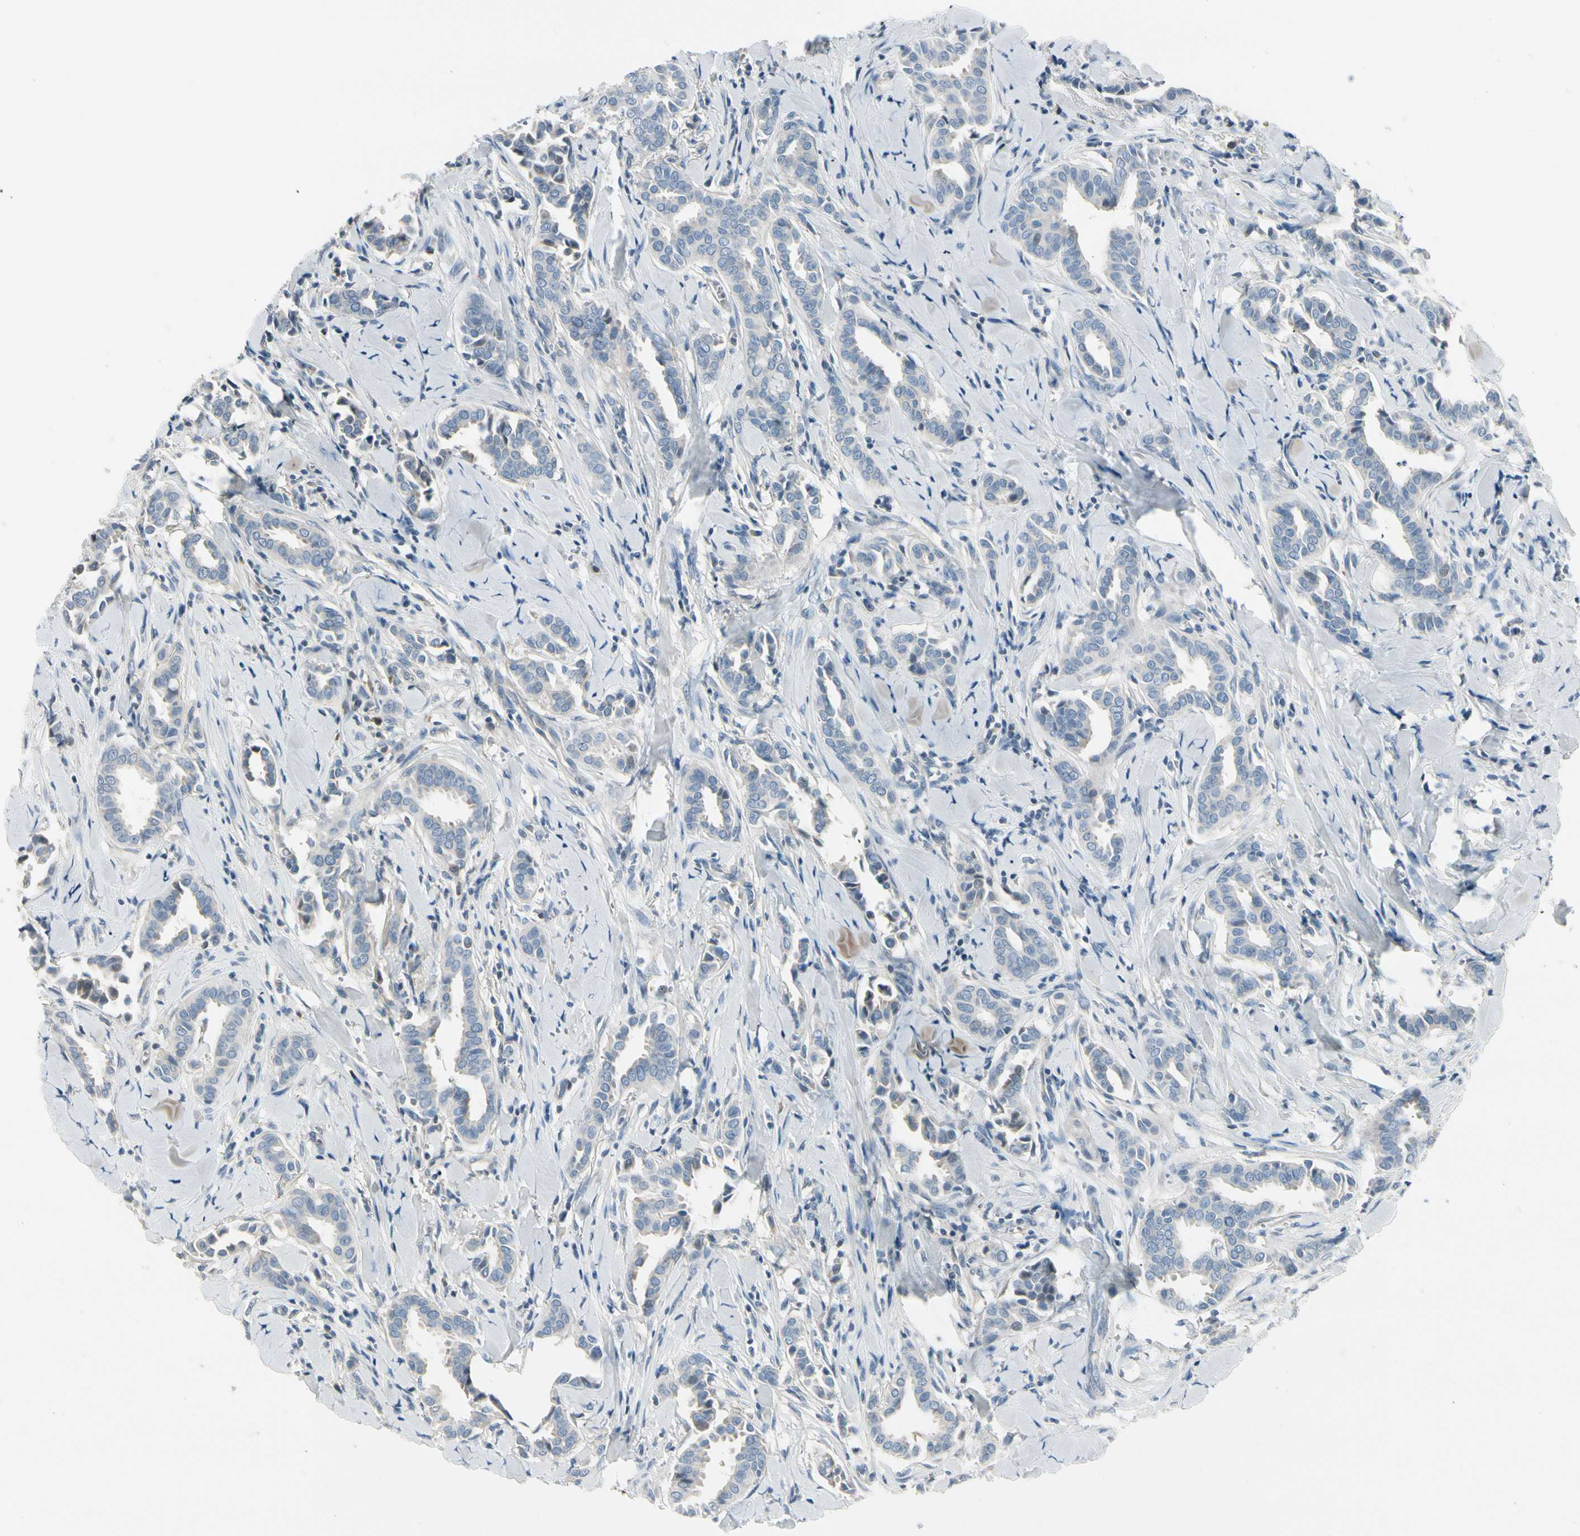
{"staining": {"intensity": "negative", "quantity": "none", "location": "none"}, "tissue": "head and neck cancer", "cell_type": "Tumor cells", "image_type": "cancer", "snomed": [{"axis": "morphology", "description": "Adenocarcinoma, NOS"}, {"axis": "topography", "description": "Salivary gland"}, {"axis": "topography", "description": "Head-Neck"}], "caption": "The image demonstrates no staining of tumor cells in adenocarcinoma (head and neck). (Stains: DAB immunohistochemistry with hematoxylin counter stain, Microscopy: brightfield microscopy at high magnification).", "gene": "CYP2E1", "patient": {"sex": "female", "age": 59}}